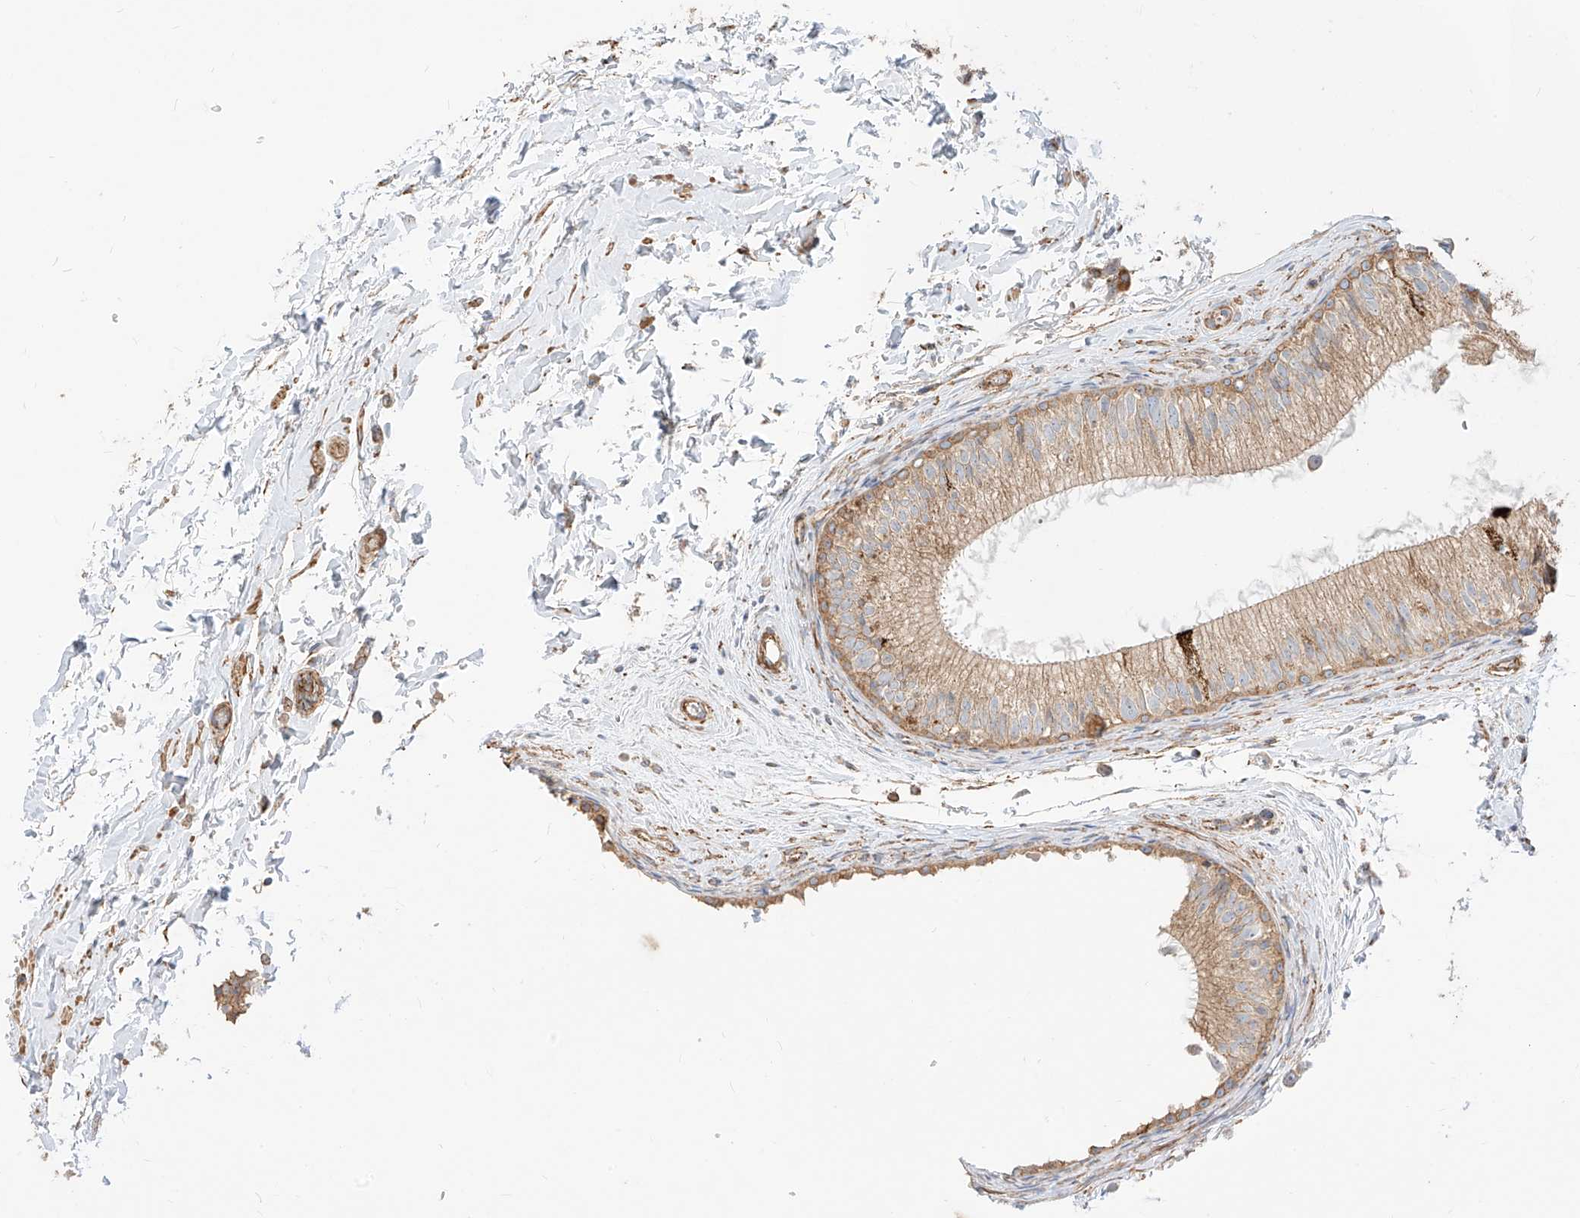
{"staining": {"intensity": "weak", "quantity": ">75%", "location": "cytoplasmic/membranous"}, "tissue": "epididymis", "cell_type": "Glandular cells", "image_type": "normal", "snomed": [{"axis": "morphology", "description": "Normal tissue, NOS"}, {"axis": "topography", "description": "Epididymis"}], "caption": "The immunohistochemical stain labels weak cytoplasmic/membranous staining in glandular cells of unremarkable epididymis. Nuclei are stained in blue.", "gene": "PLCL1", "patient": {"sex": "male", "age": 34}}